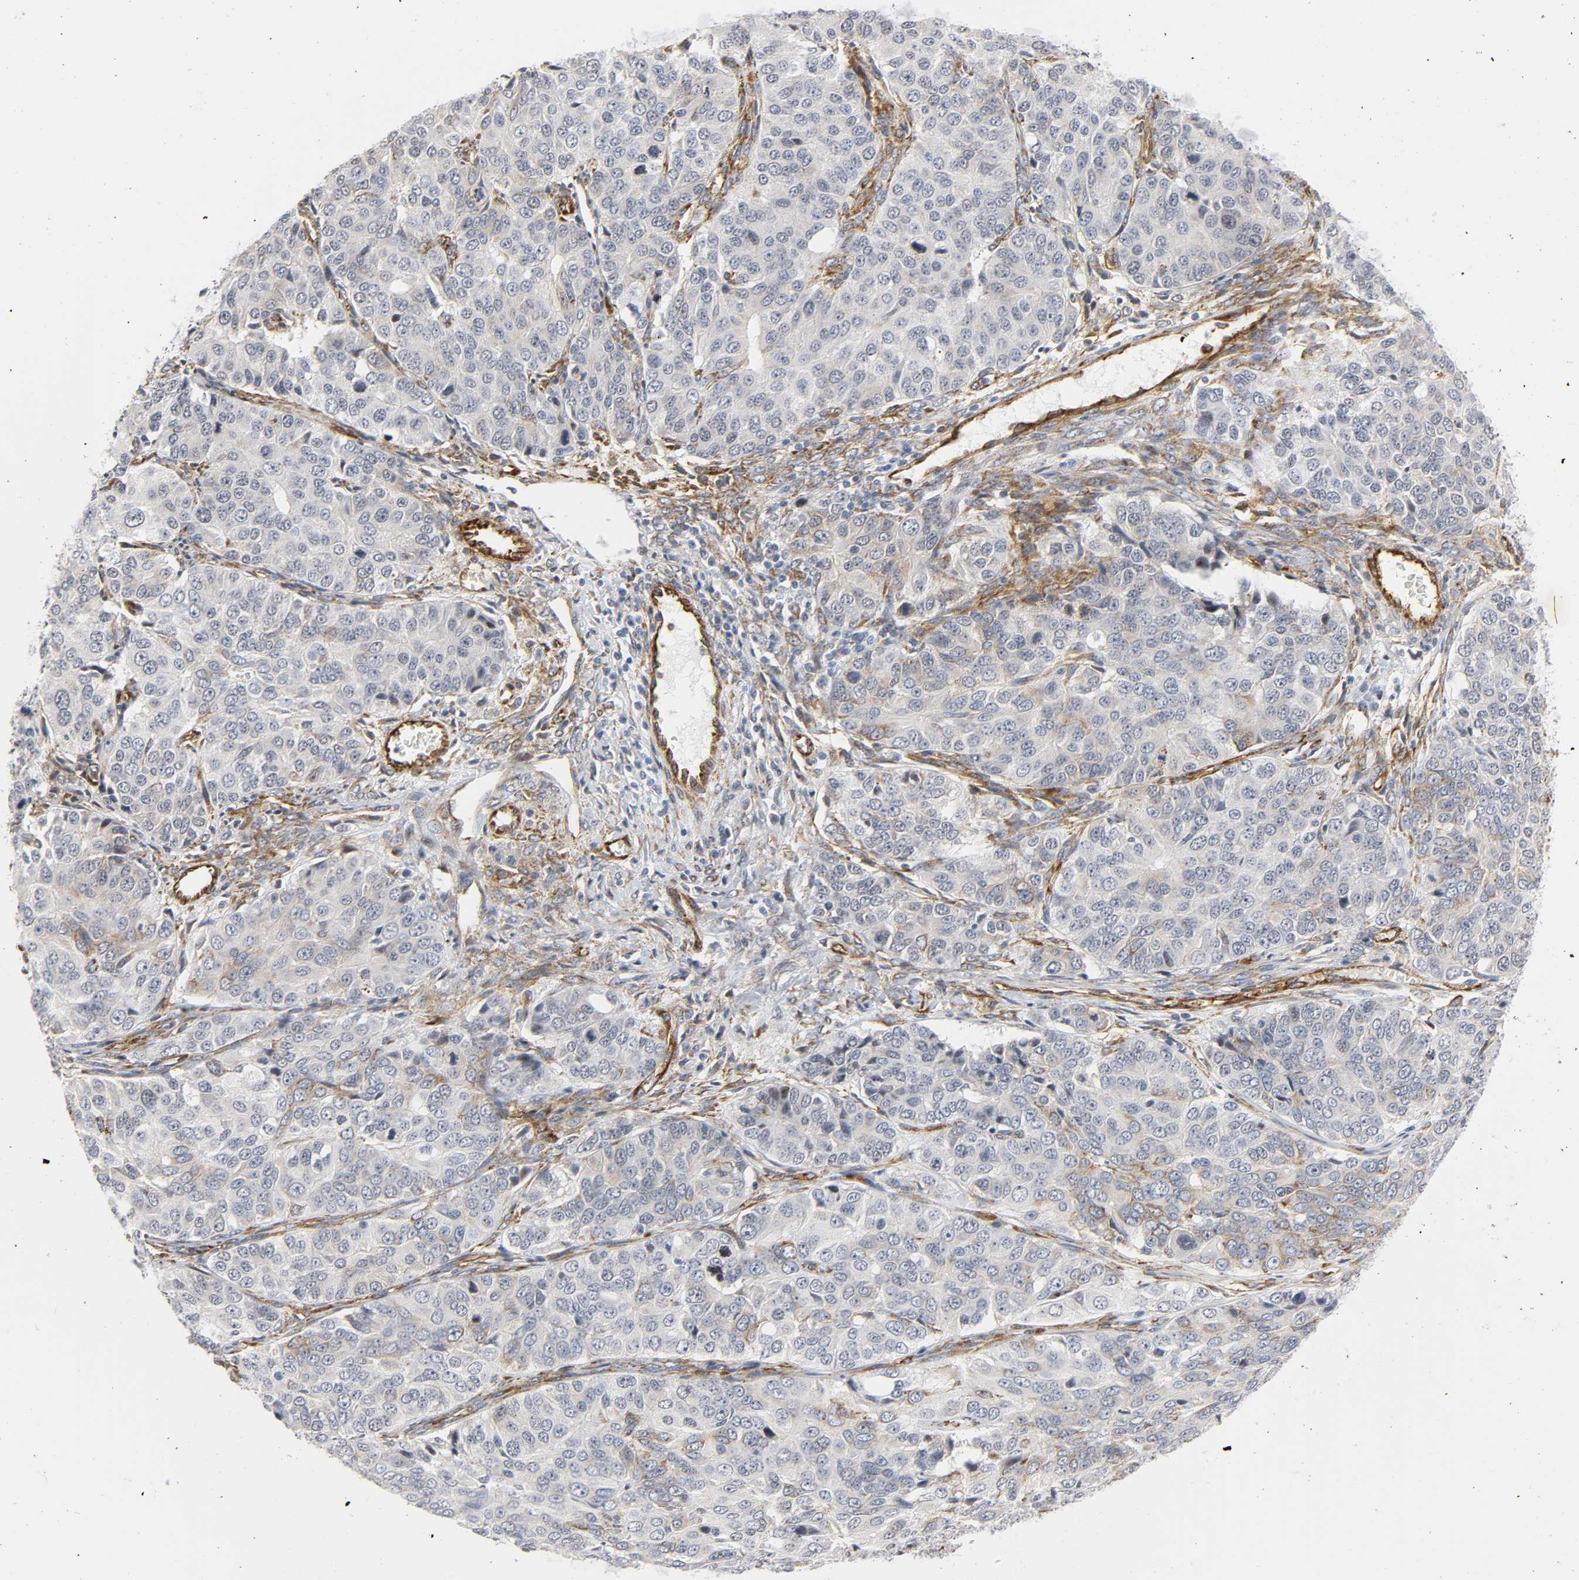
{"staining": {"intensity": "negative", "quantity": "none", "location": "none"}, "tissue": "ovarian cancer", "cell_type": "Tumor cells", "image_type": "cancer", "snomed": [{"axis": "morphology", "description": "Carcinoma, endometroid"}, {"axis": "topography", "description": "Ovary"}], "caption": "Protein analysis of ovarian cancer (endometroid carcinoma) displays no significant positivity in tumor cells.", "gene": "DOCK1", "patient": {"sex": "female", "age": 51}}